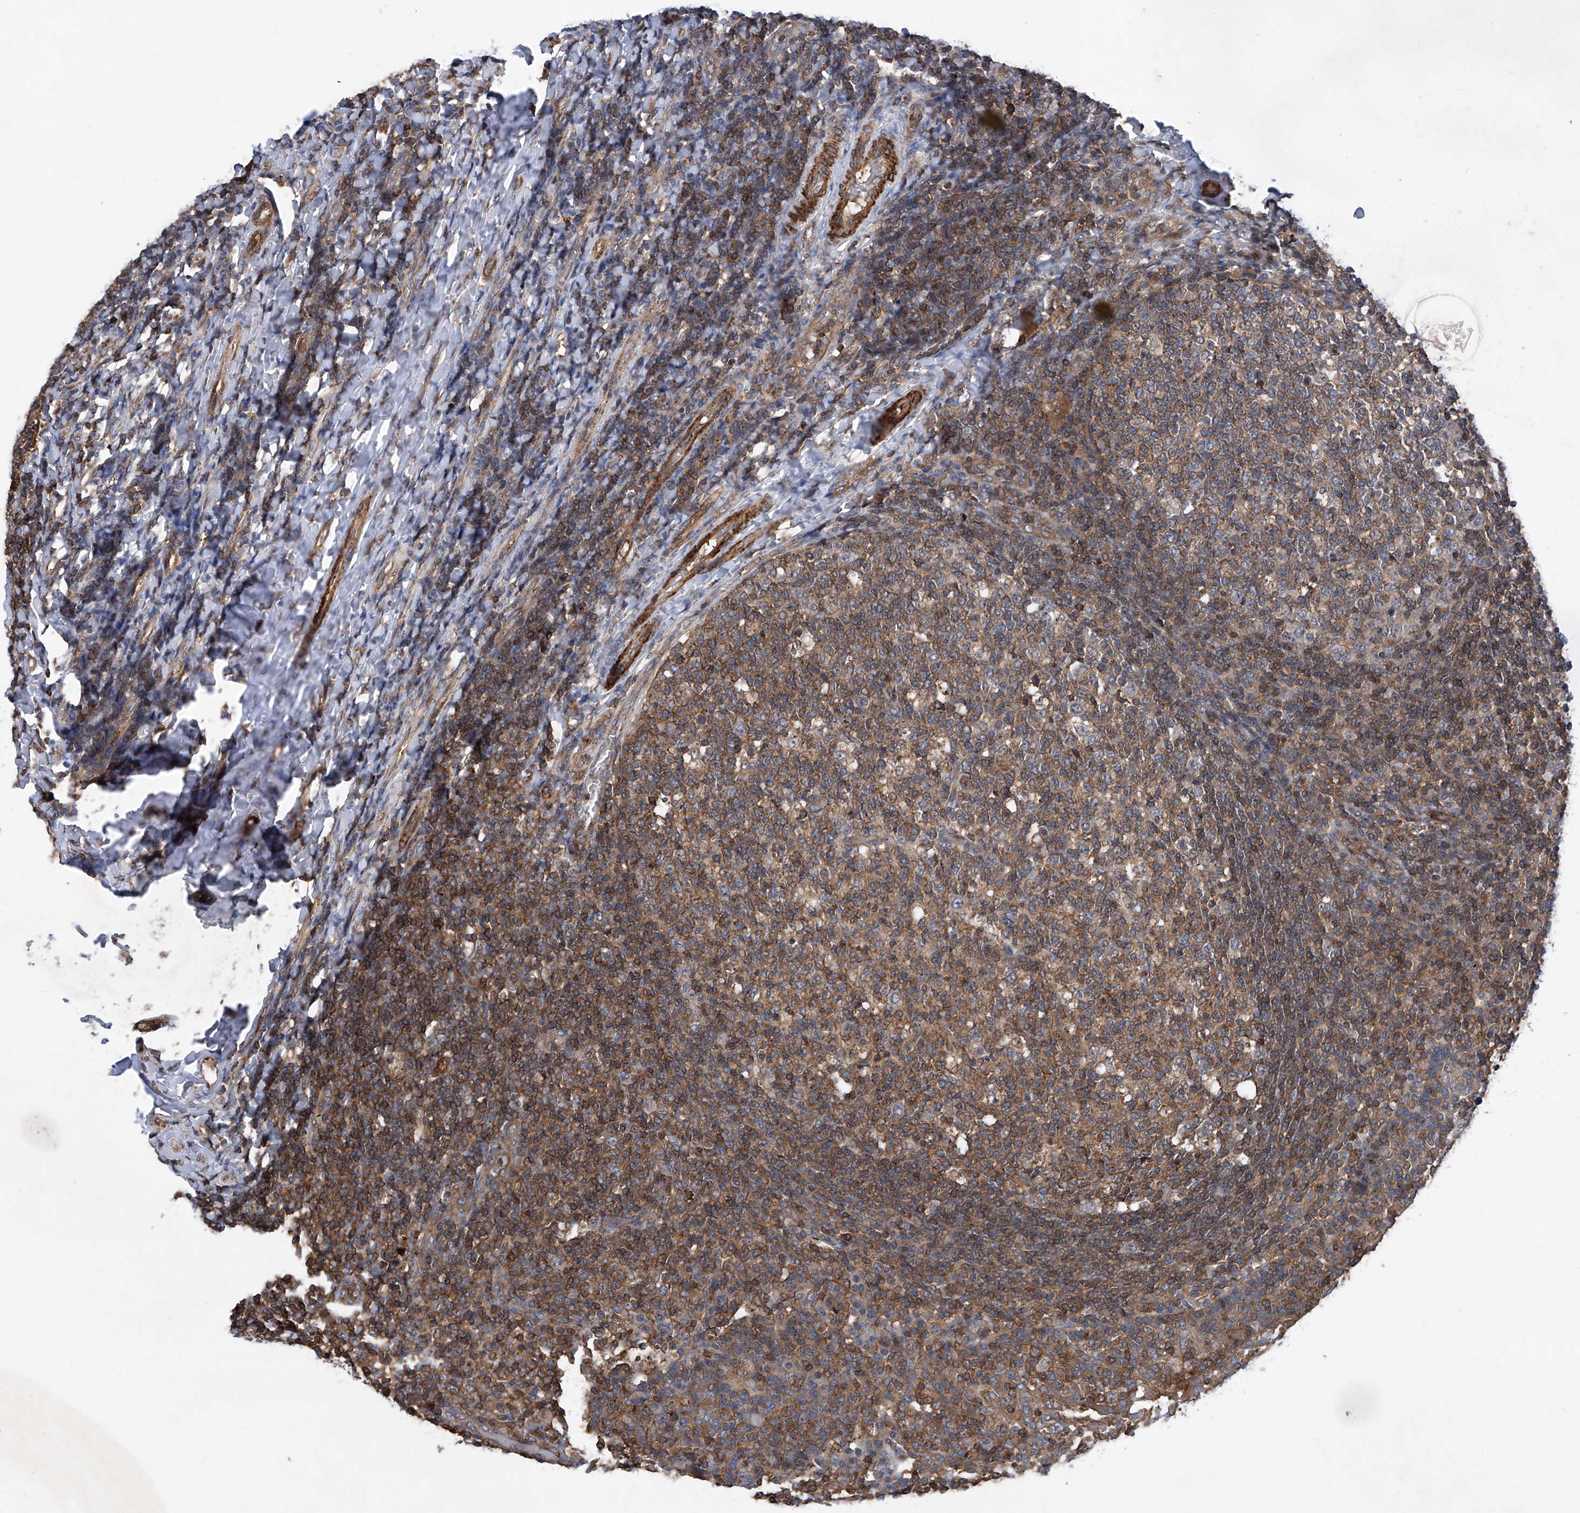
{"staining": {"intensity": "moderate", "quantity": ">75%", "location": "cytoplasmic/membranous"}, "tissue": "tonsil", "cell_type": "Germinal center cells", "image_type": "normal", "snomed": [{"axis": "morphology", "description": "Normal tissue, NOS"}, {"axis": "topography", "description": "Tonsil"}], "caption": "High-power microscopy captured an IHC image of unremarkable tonsil, revealing moderate cytoplasmic/membranous staining in about >75% of germinal center cells. The staining is performed using DAB brown chromogen to label protein expression. The nuclei are counter-stained blue using hematoxylin.", "gene": "NT5C3A", "patient": {"sex": "female", "age": 19}}